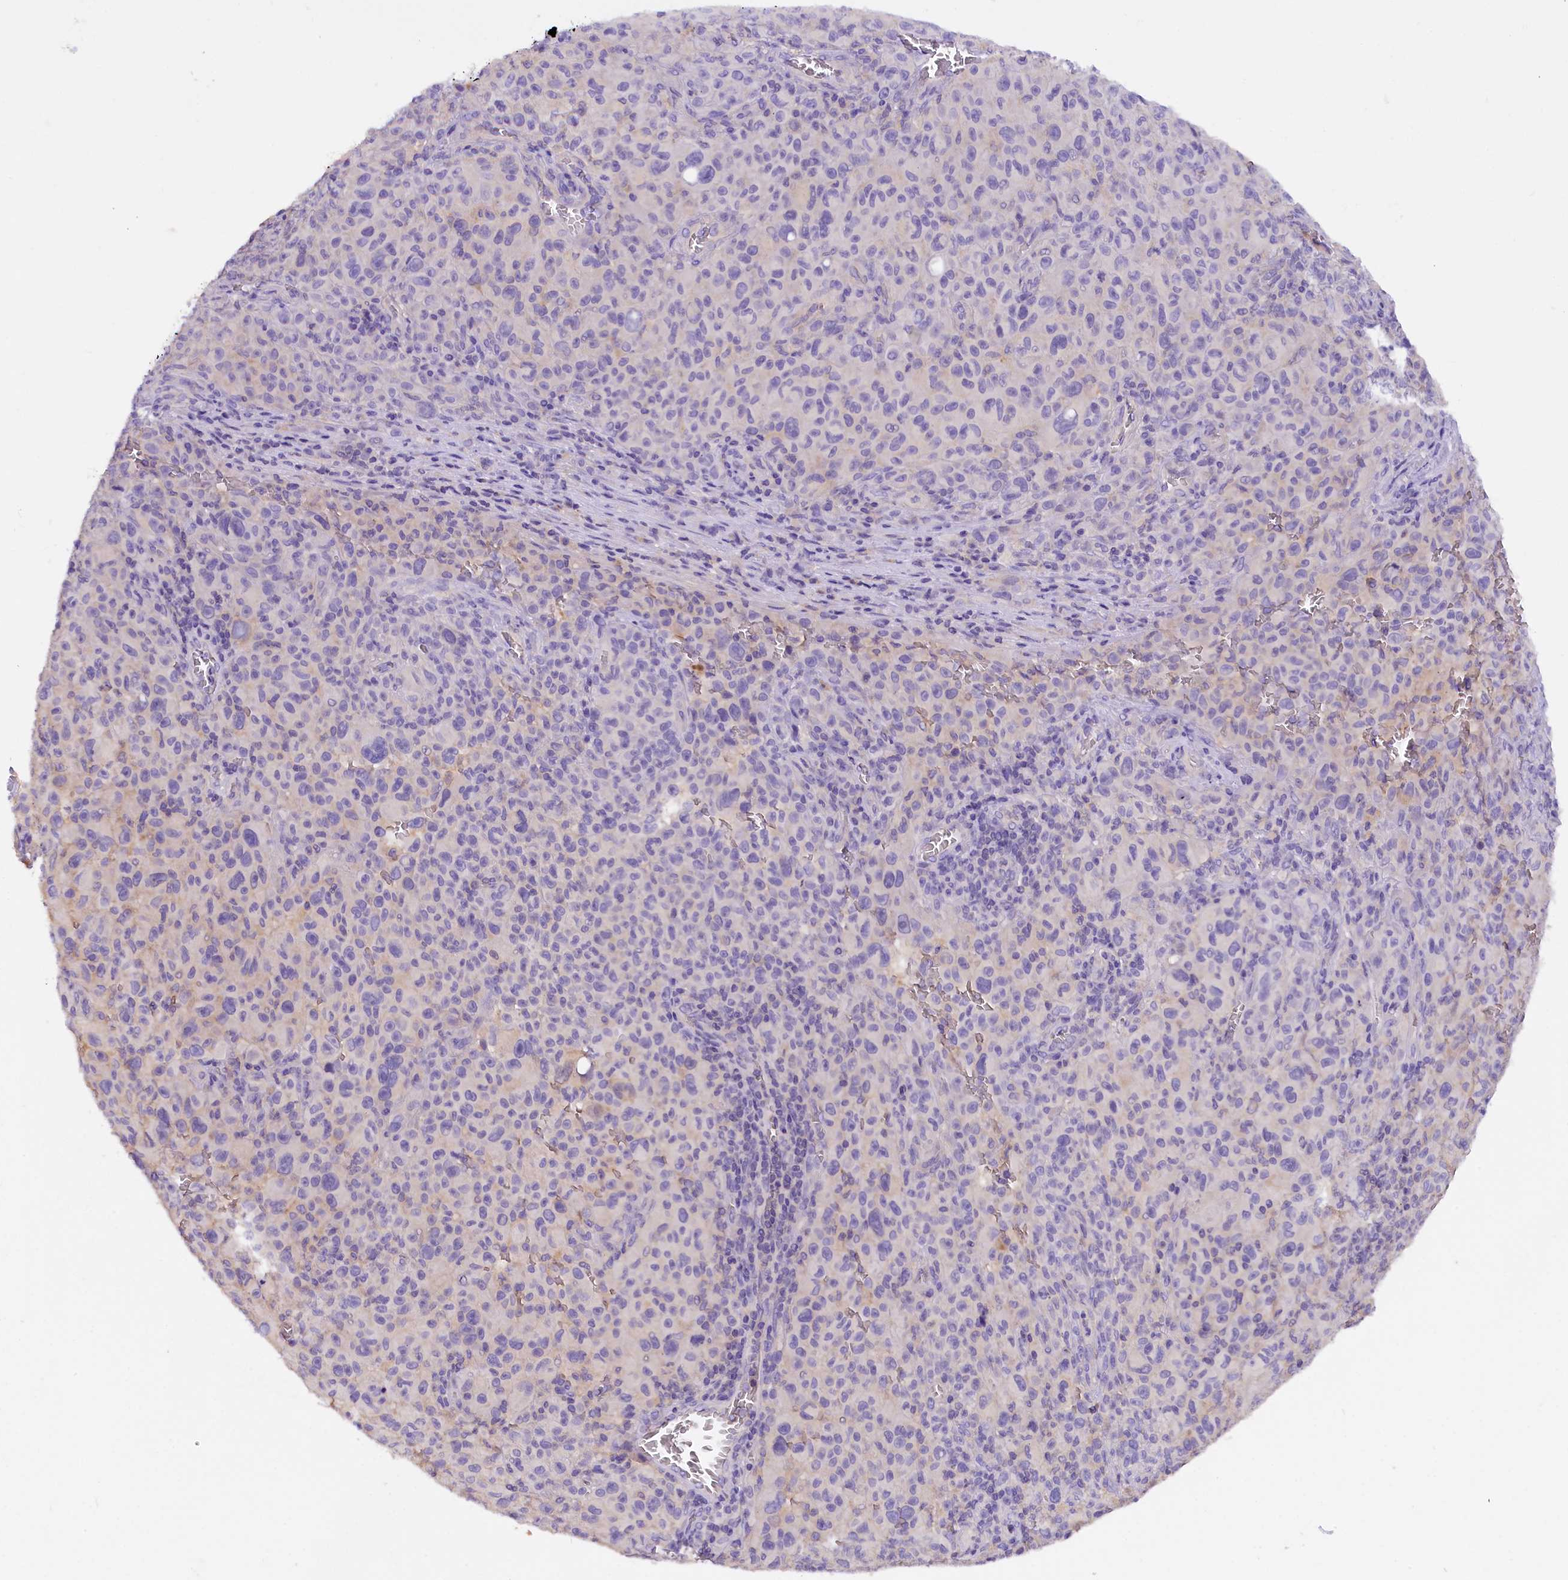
{"staining": {"intensity": "negative", "quantity": "none", "location": "none"}, "tissue": "melanoma", "cell_type": "Tumor cells", "image_type": "cancer", "snomed": [{"axis": "morphology", "description": "Malignant melanoma, NOS"}, {"axis": "topography", "description": "Skin"}], "caption": "Micrograph shows no significant protein staining in tumor cells of melanoma.", "gene": "AP3B2", "patient": {"sex": "female", "age": 82}}